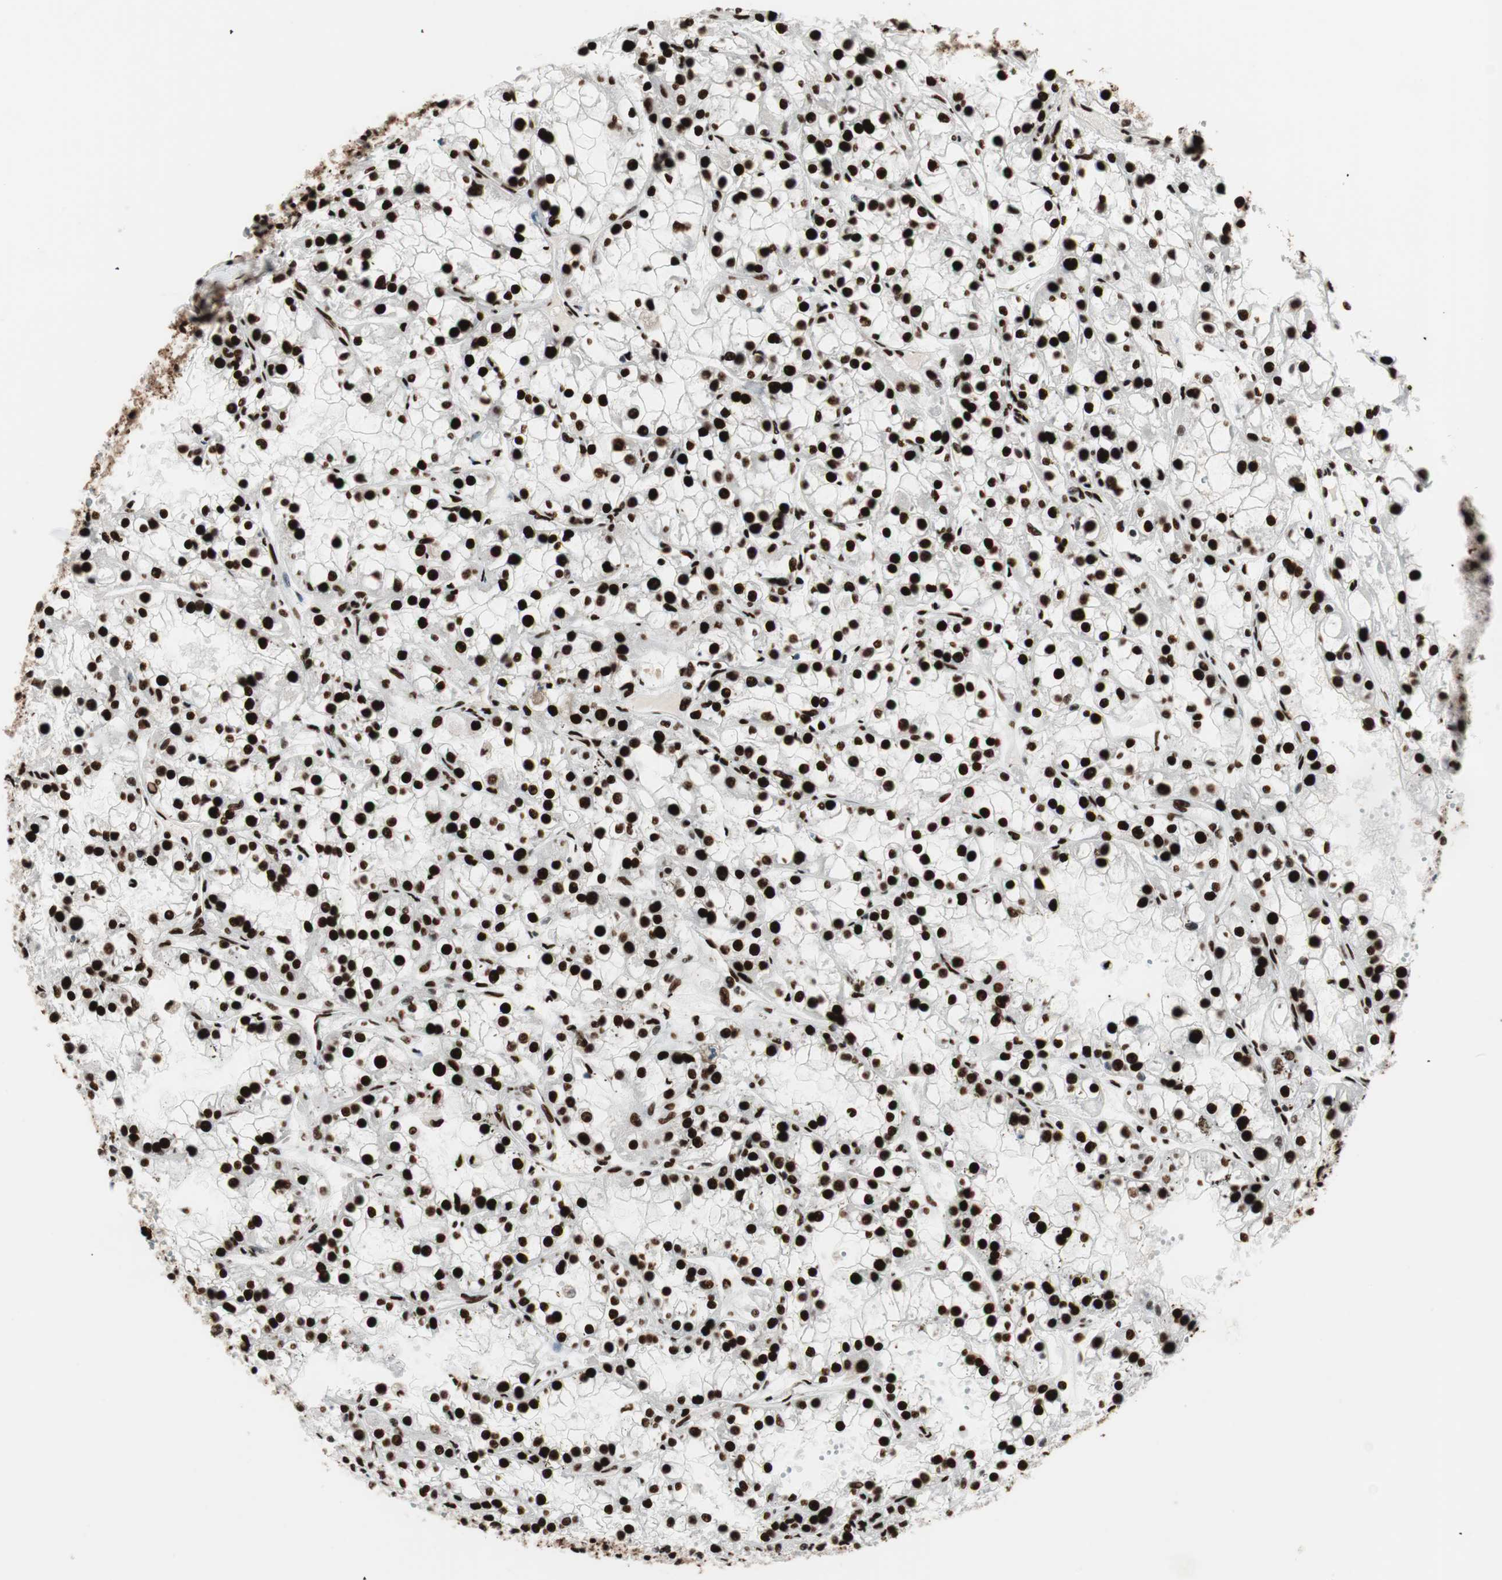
{"staining": {"intensity": "strong", "quantity": ">75%", "location": "nuclear"}, "tissue": "renal cancer", "cell_type": "Tumor cells", "image_type": "cancer", "snomed": [{"axis": "morphology", "description": "Adenocarcinoma, NOS"}, {"axis": "topography", "description": "Kidney"}], "caption": "Immunohistochemistry of human adenocarcinoma (renal) displays high levels of strong nuclear expression in about >75% of tumor cells.", "gene": "PSME3", "patient": {"sex": "female", "age": 52}}